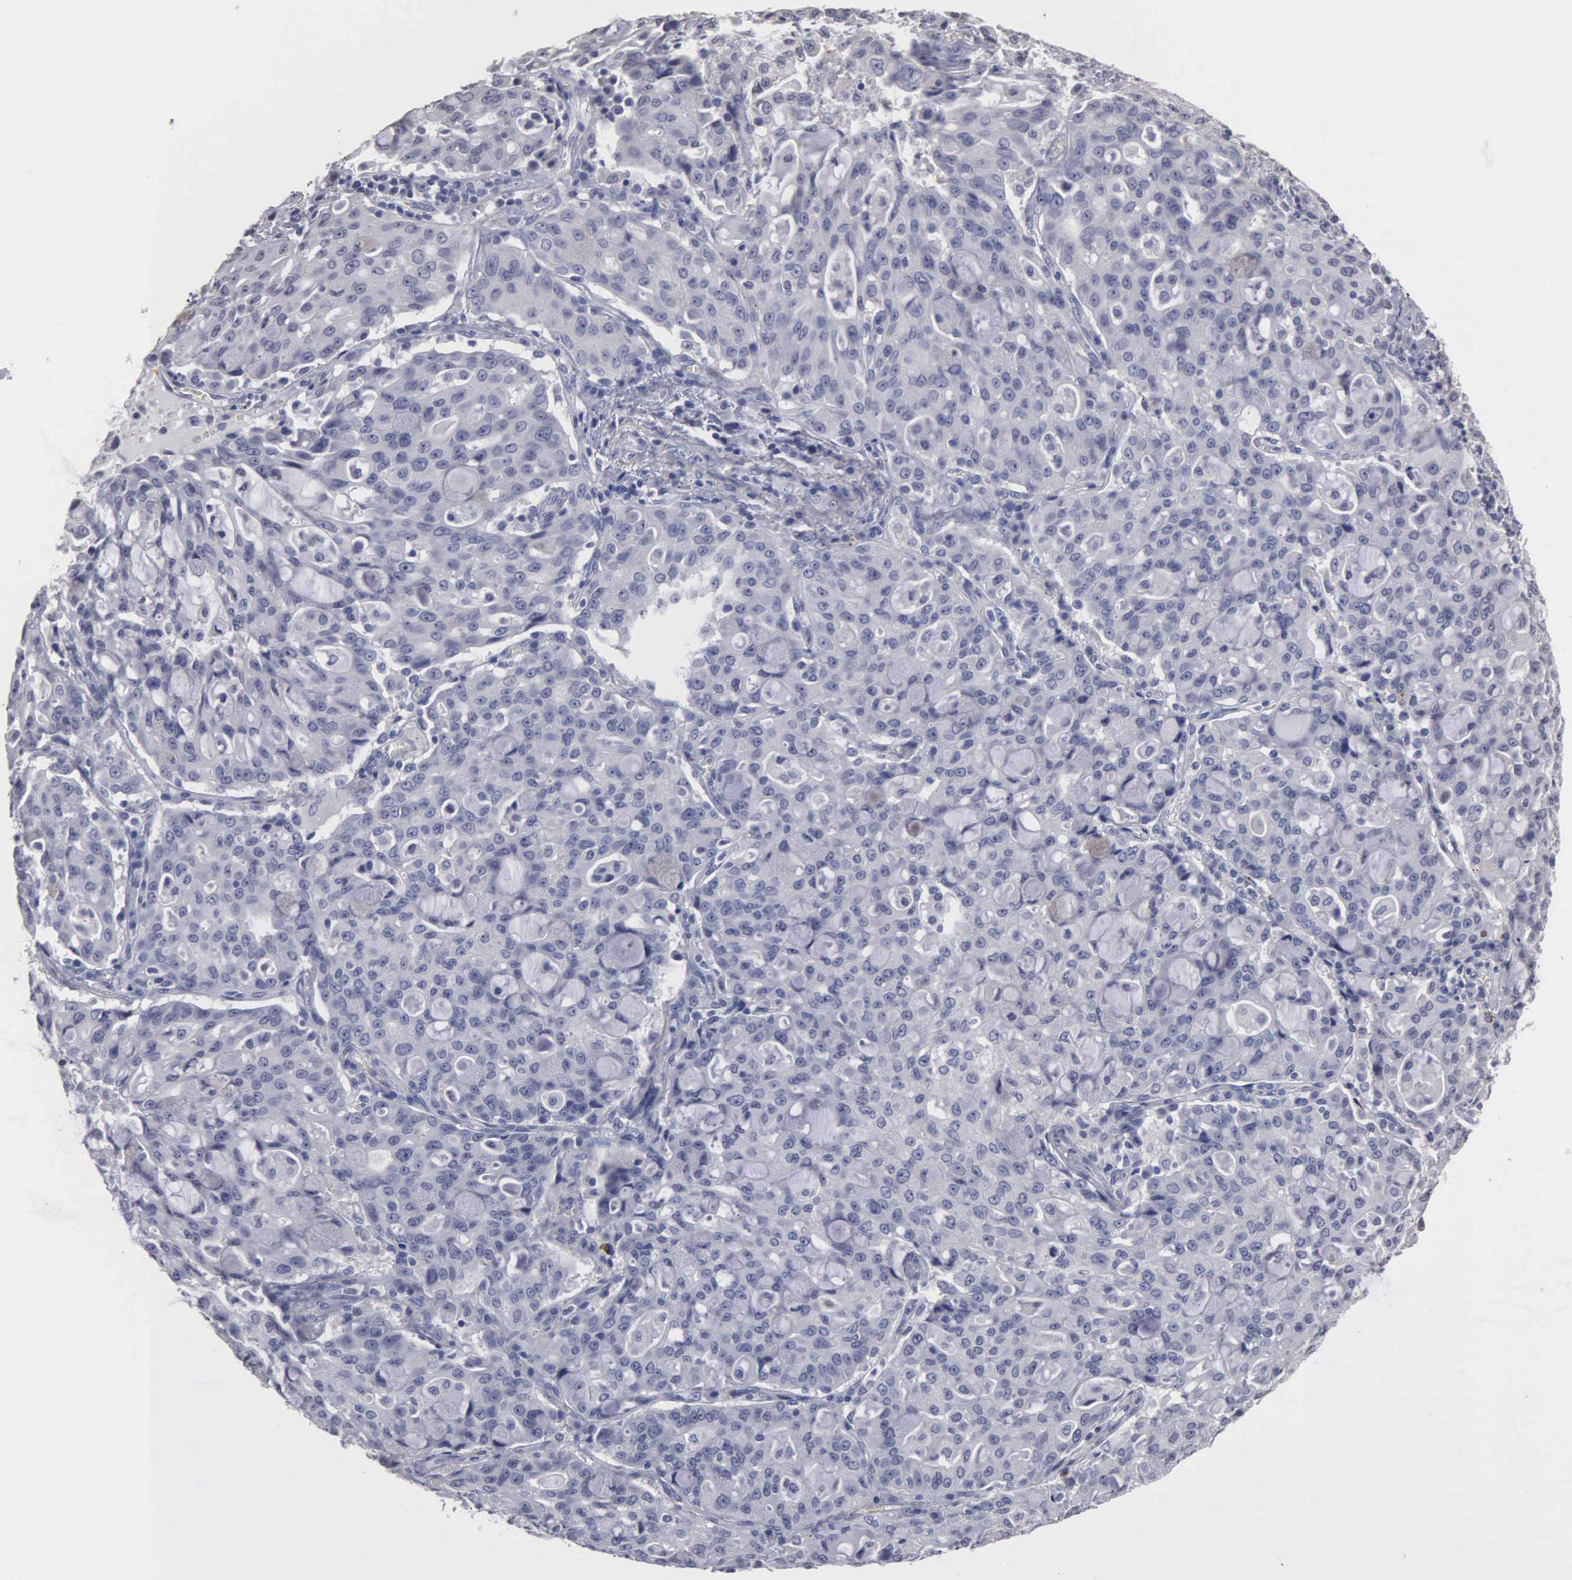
{"staining": {"intensity": "negative", "quantity": "none", "location": "none"}, "tissue": "lung cancer", "cell_type": "Tumor cells", "image_type": "cancer", "snomed": [{"axis": "morphology", "description": "Adenocarcinoma, NOS"}, {"axis": "topography", "description": "Lung"}], "caption": "Tumor cells are negative for protein expression in human lung adenocarcinoma.", "gene": "UPB1", "patient": {"sex": "female", "age": 44}}